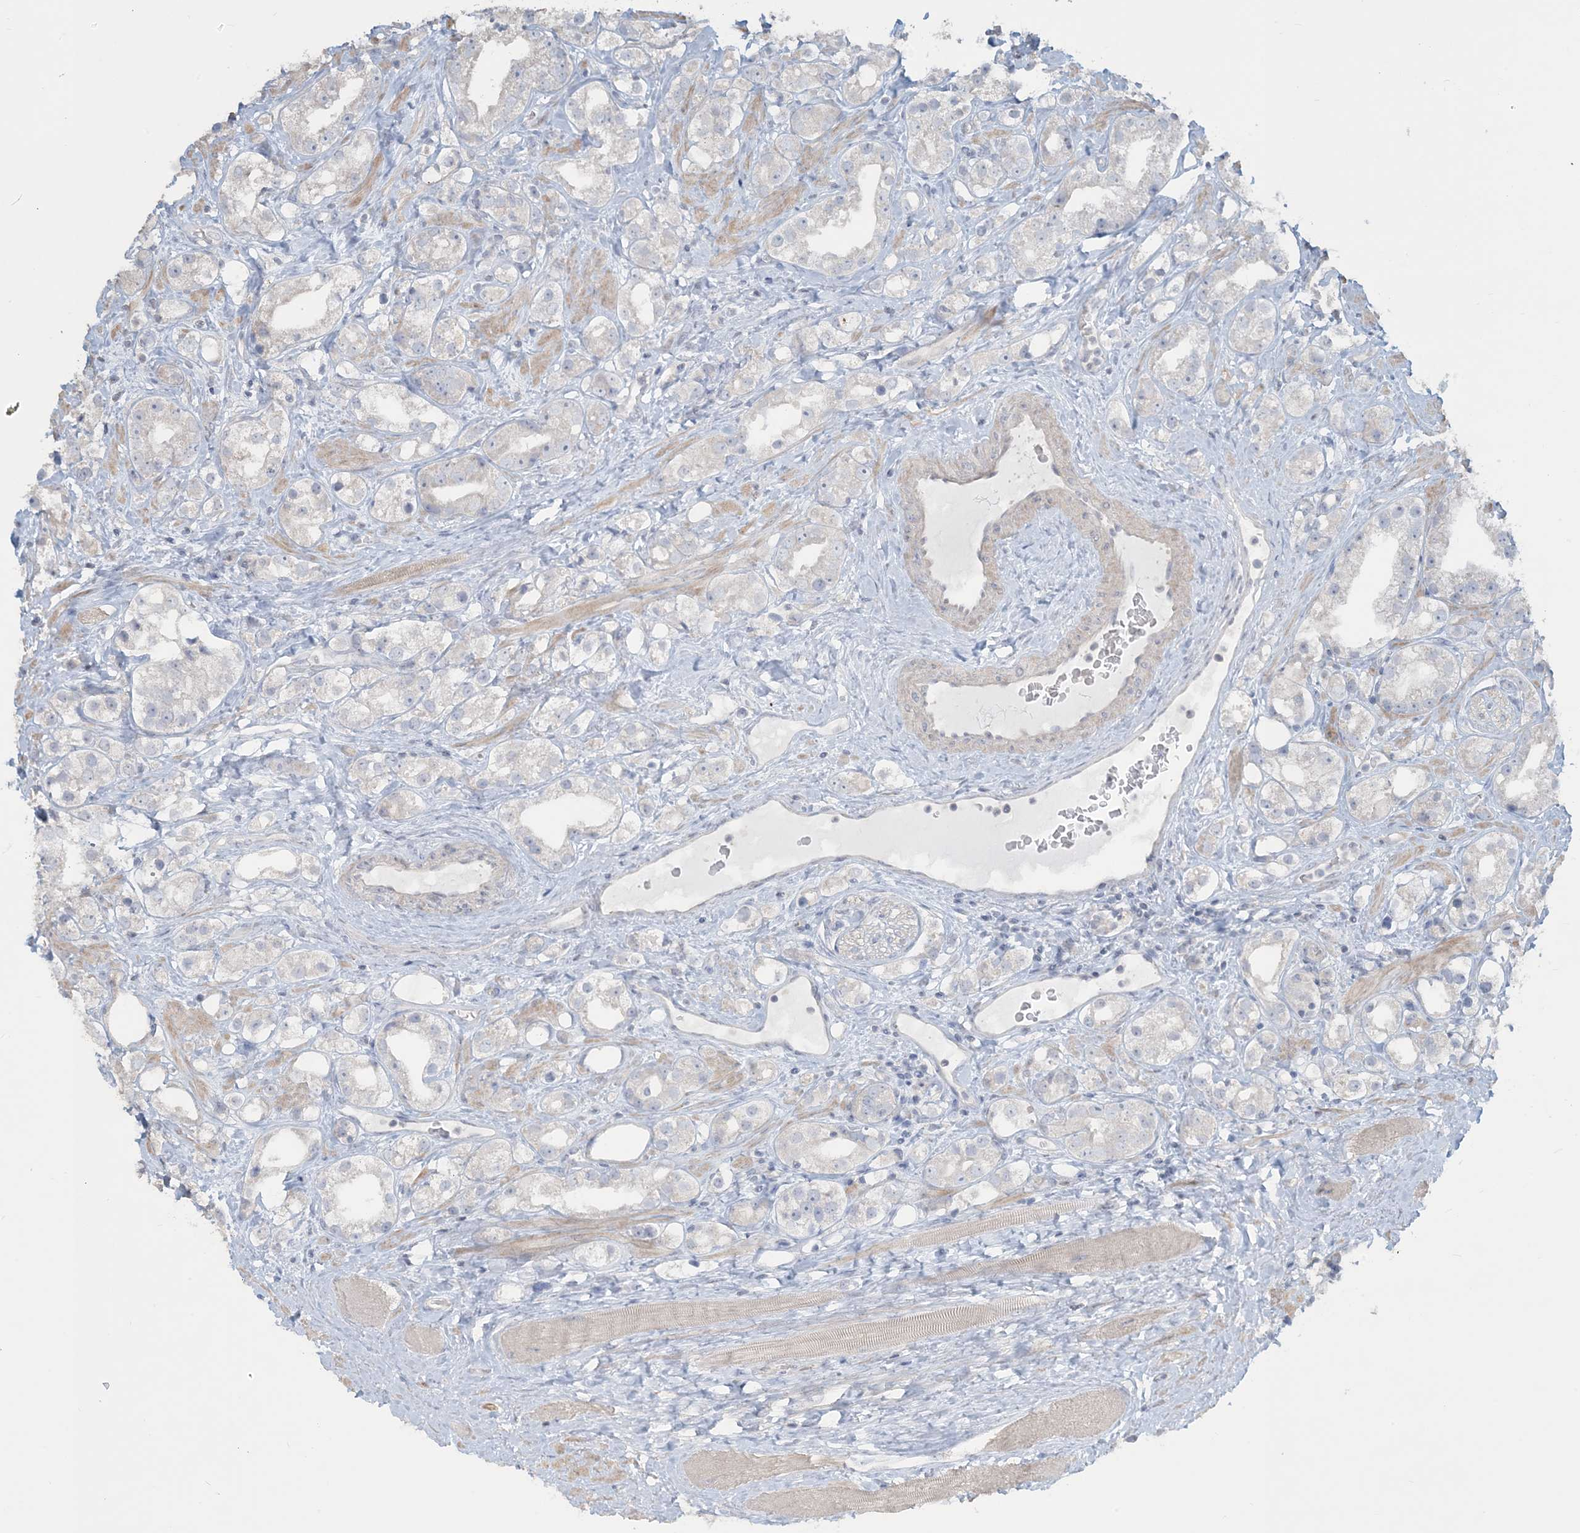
{"staining": {"intensity": "negative", "quantity": "none", "location": "none"}, "tissue": "prostate cancer", "cell_type": "Tumor cells", "image_type": "cancer", "snomed": [{"axis": "morphology", "description": "Adenocarcinoma, NOS"}, {"axis": "topography", "description": "Prostate"}], "caption": "Tumor cells show no significant protein expression in prostate cancer (adenocarcinoma).", "gene": "NPHS2", "patient": {"sex": "male", "age": 79}}